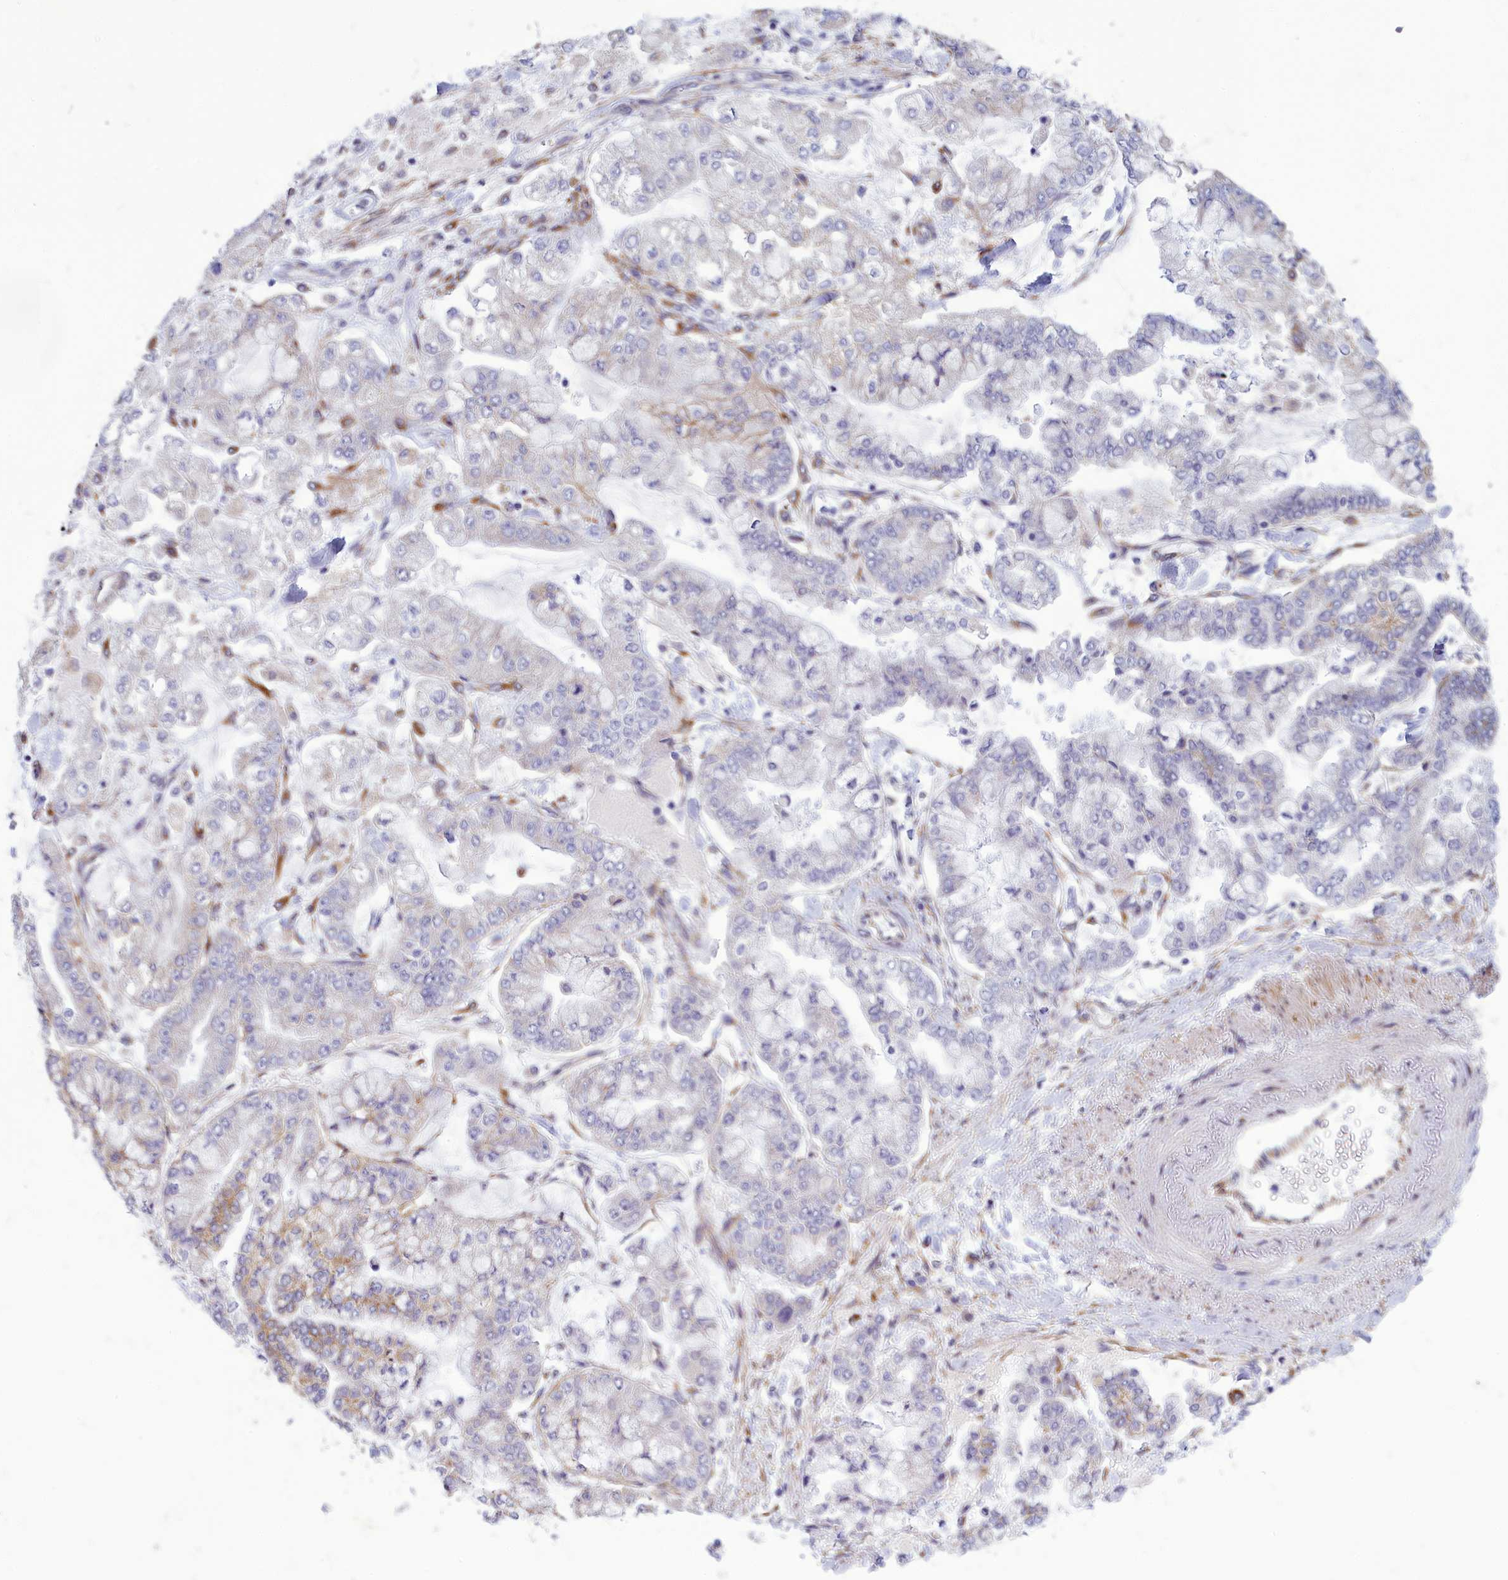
{"staining": {"intensity": "weak", "quantity": "<25%", "location": "cytoplasmic/membranous"}, "tissue": "stomach cancer", "cell_type": "Tumor cells", "image_type": "cancer", "snomed": [{"axis": "morphology", "description": "Normal tissue, NOS"}, {"axis": "morphology", "description": "Adenocarcinoma, NOS"}, {"axis": "topography", "description": "Stomach, upper"}, {"axis": "topography", "description": "Stomach"}], "caption": "The micrograph reveals no staining of tumor cells in stomach adenocarcinoma.", "gene": "CENATAC", "patient": {"sex": "male", "age": 76}}